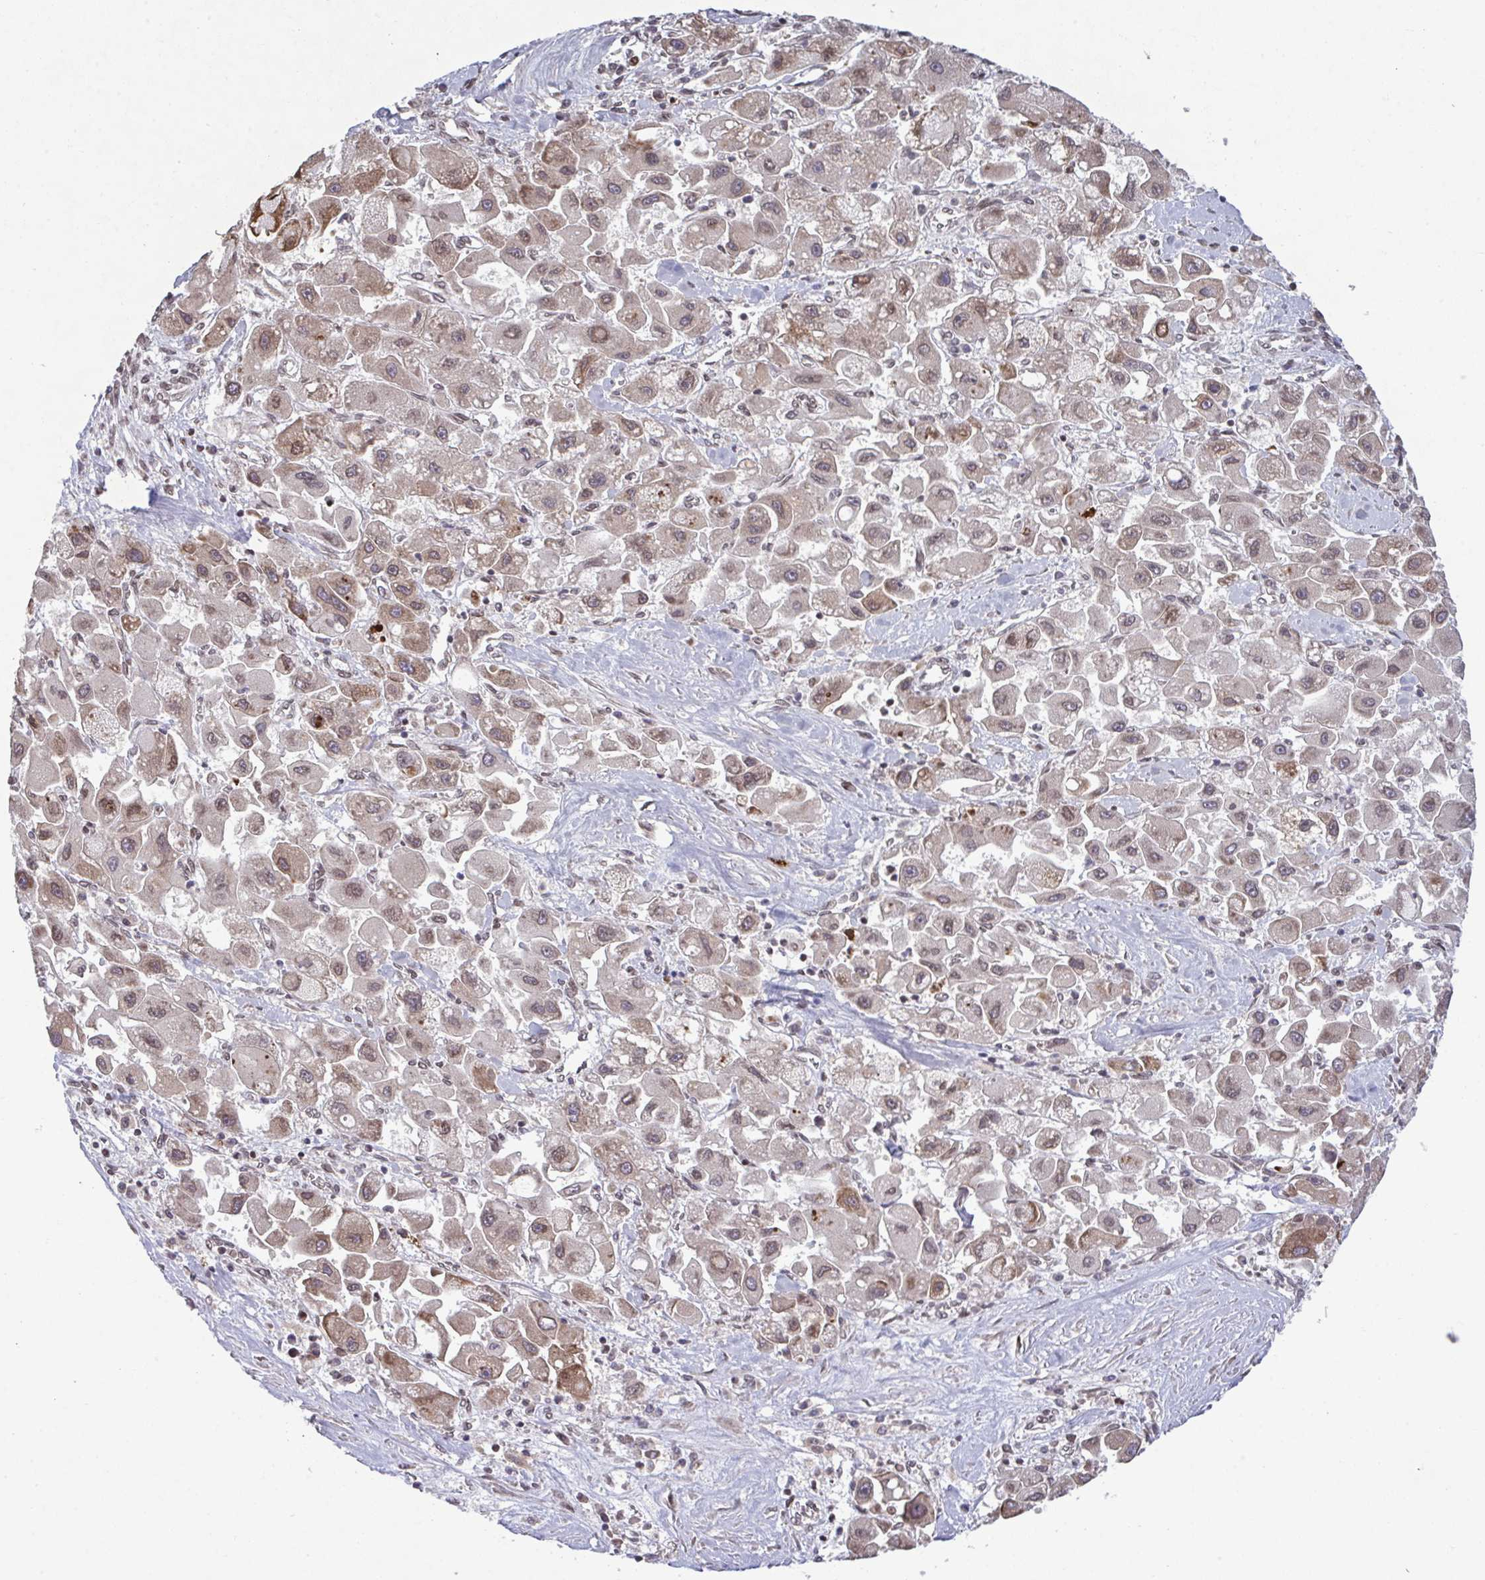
{"staining": {"intensity": "moderate", "quantity": ">75%", "location": "cytoplasmic/membranous,nuclear"}, "tissue": "liver cancer", "cell_type": "Tumor cells", "image_type": "cancer", "snomed": [{"axis": "morphology", "description": "Carcinoma, Hepatocellular, NOS"}, {"axis": "topography", "description": "Liver"}], "caption": "Protein staining reveals moderate cytoplasmic/membranous and nuclear expression in about >75% of tumor cells in liver cancer (hepatocellular carcinoma).", "gene": "UXT", "patient": {"sex": "male", "age": 24}}